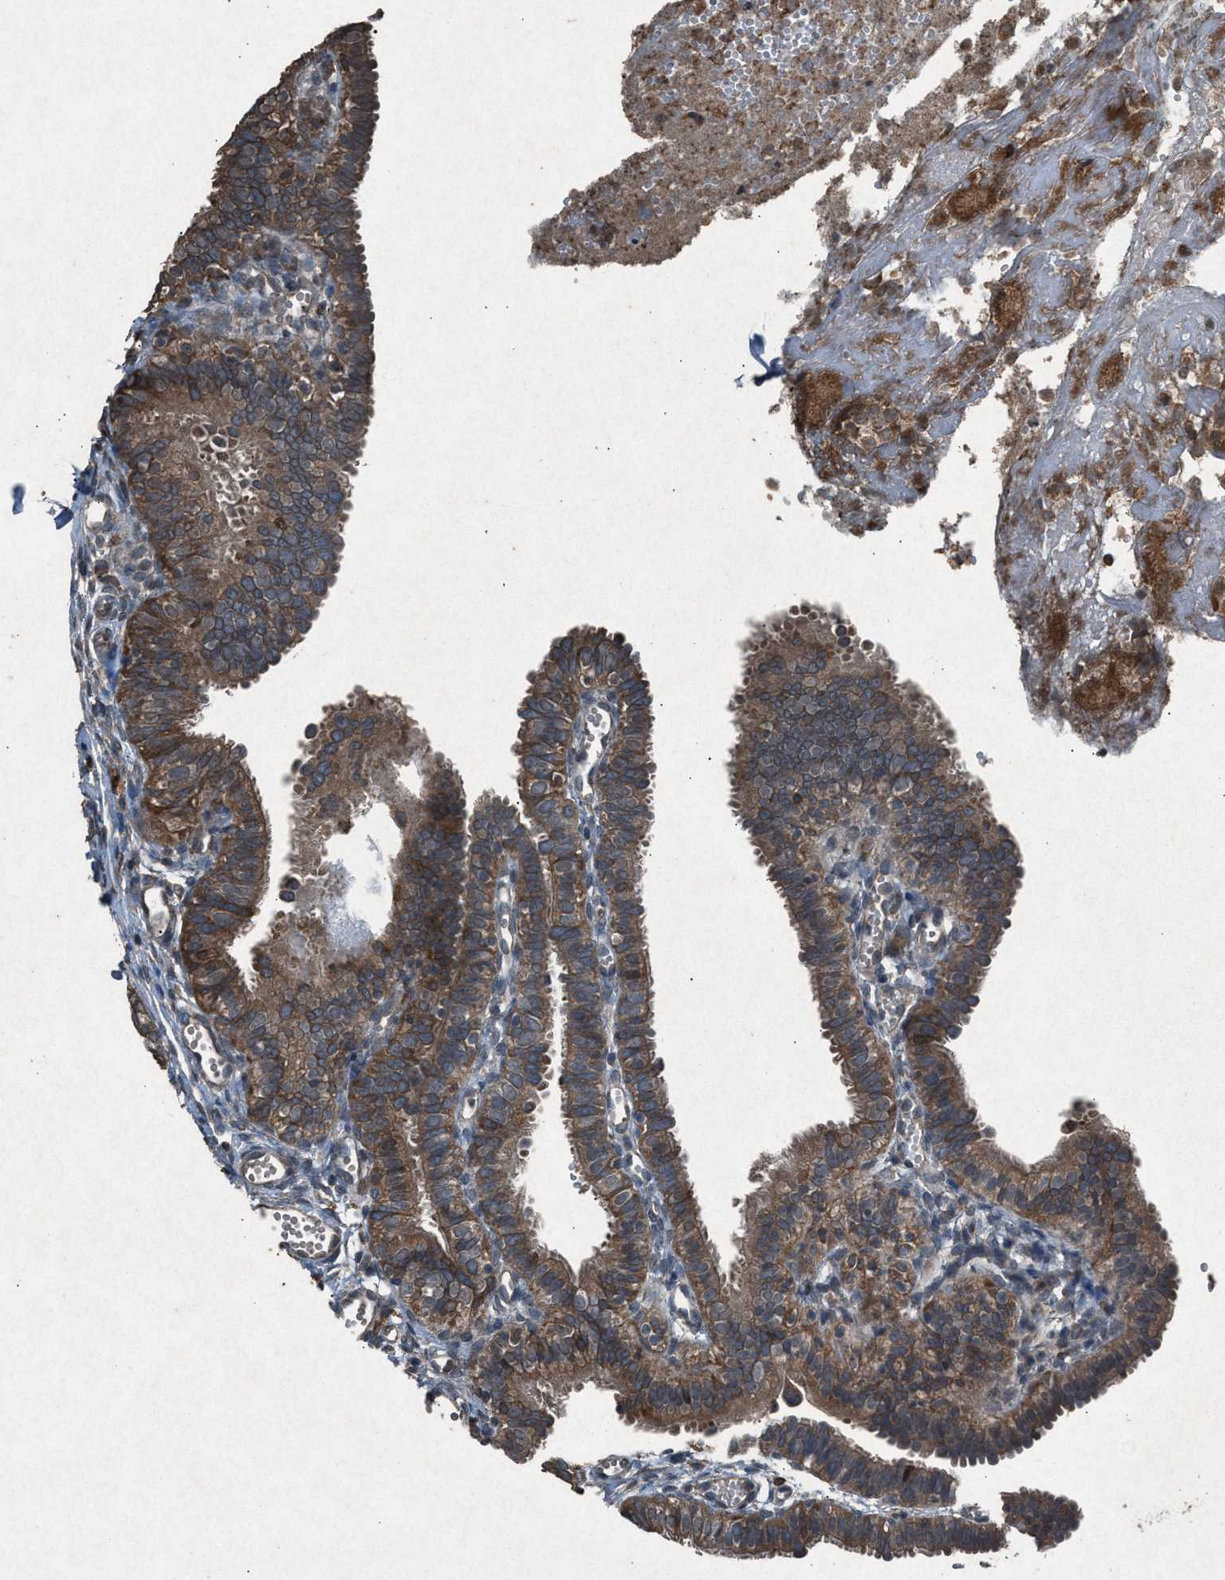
{"staining": {"intensity": "moderate", "quantity": ">75%", "location": "cytoplasmic/membranous"}, "tissue": "fallopian tube", "cell_type": "Glandular cells", "image_type": "normal", "snomed": [{"axis": "morphology", "description": "Normal tissue, NOS"}, {"axis": "topography", "description": "Fallopian tube"}, {"axis": "topography", "description": "Placenta"}], "caption": "Immunohistochemistry (DAB) staining of unremarkable fallopian tube exhibits moderate cytoplasmic/membranous protein staining in about >75% of glandular cells. The staining was performed using DAB (3,3'-diaminobenzidine), with brown indicating positive protein expression. Nuclei are stained blue with hematoxylin.", "gene": "CALR", "patient": {"sex": "female", "age": 34}}